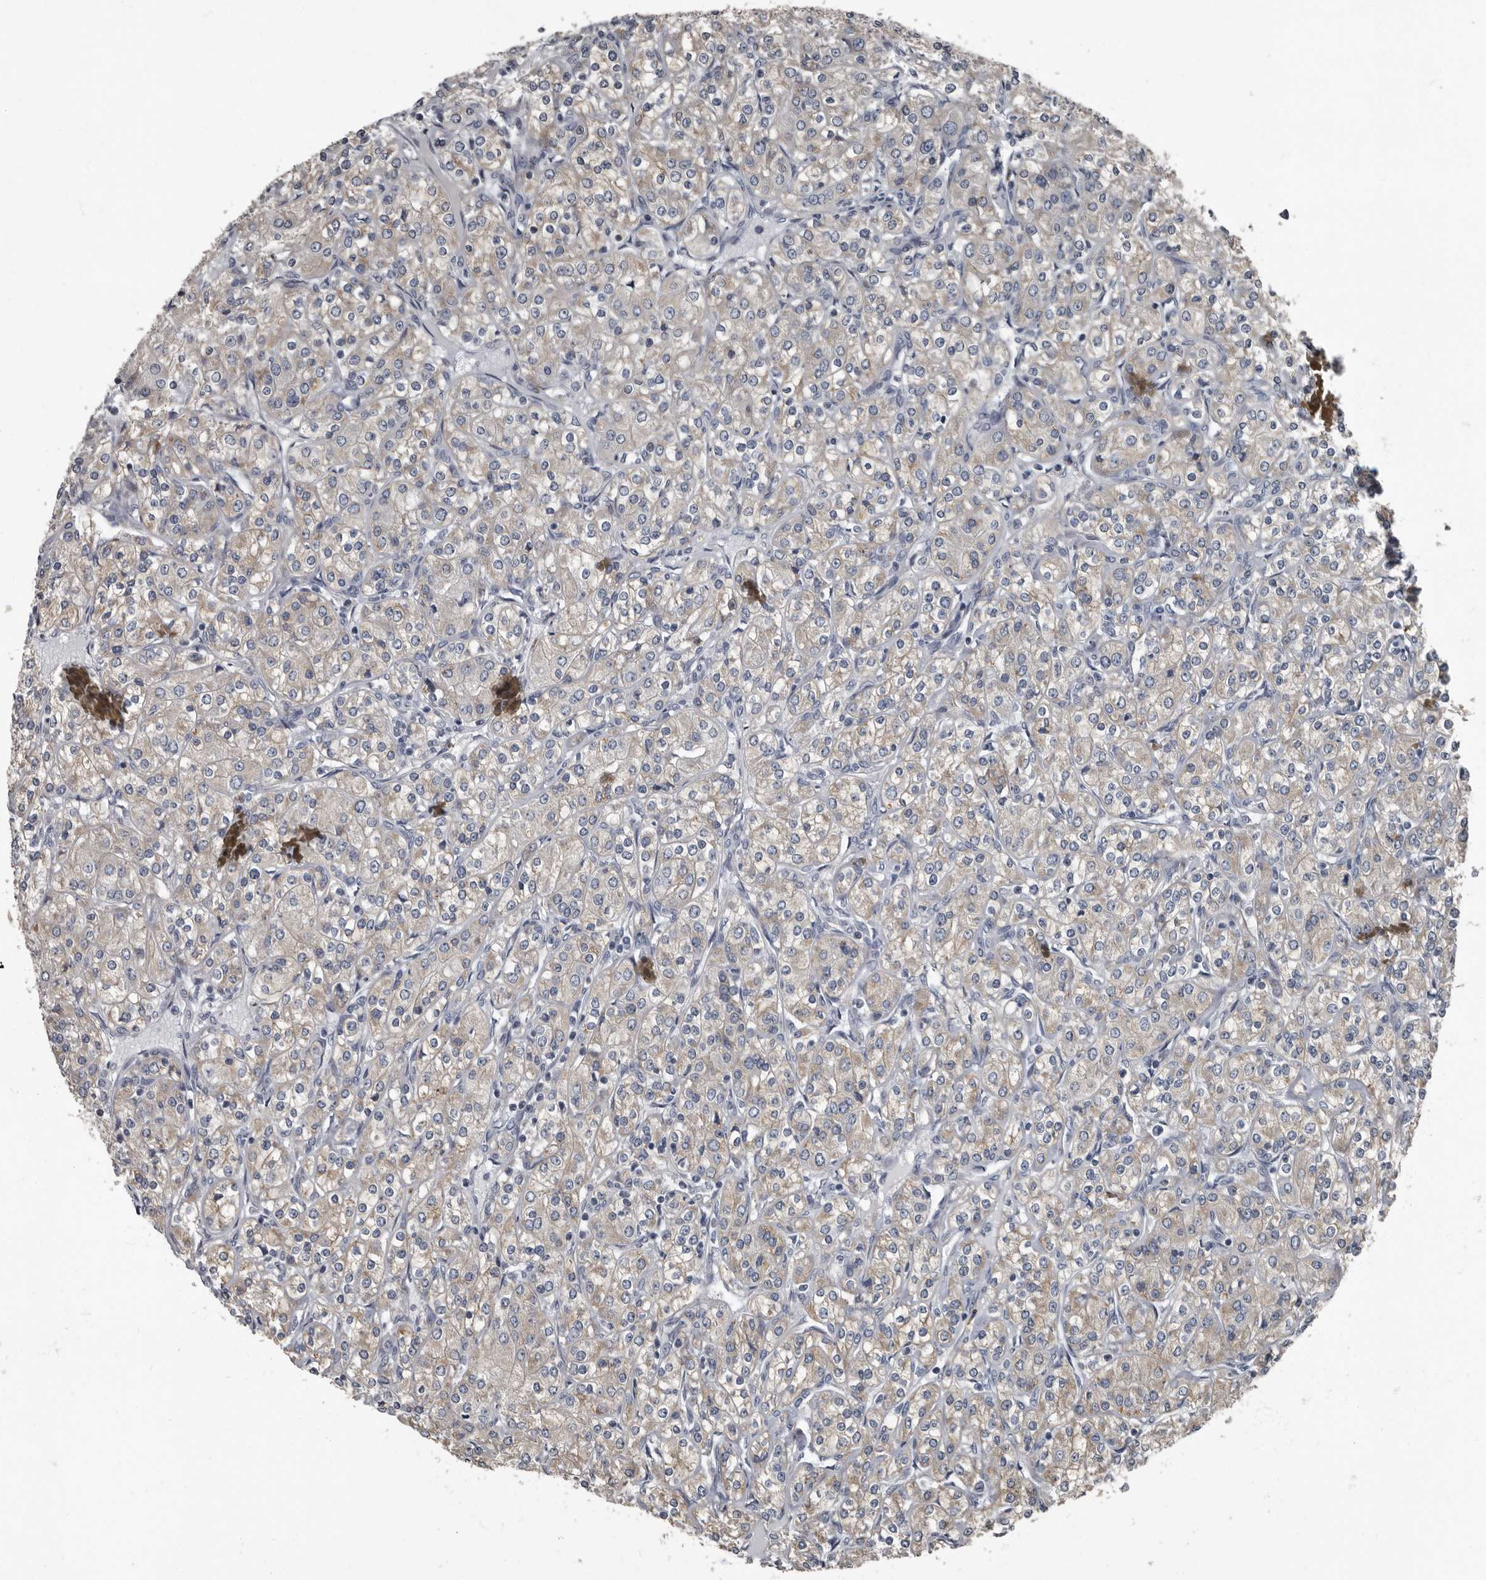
{"staining": {"intensity": "weak", "quantity": "<25%", "location": "cytoplasmic/membranous"}, "tissue": "renal cancer", "cell_type": "Tumor cells", "image_type": "cancer", "snomed": [{"axis": "morphology", "description": "Adenocarcinoma, NOS"}, {"axis": "topography", "description": "Kidney"}], "caption": "The histopathology image exhibits no staining of tumor cells in adenocarcinoma (renal).", "gene": "TPD52L1", "patient": {"sex": "male", "age": 77}}